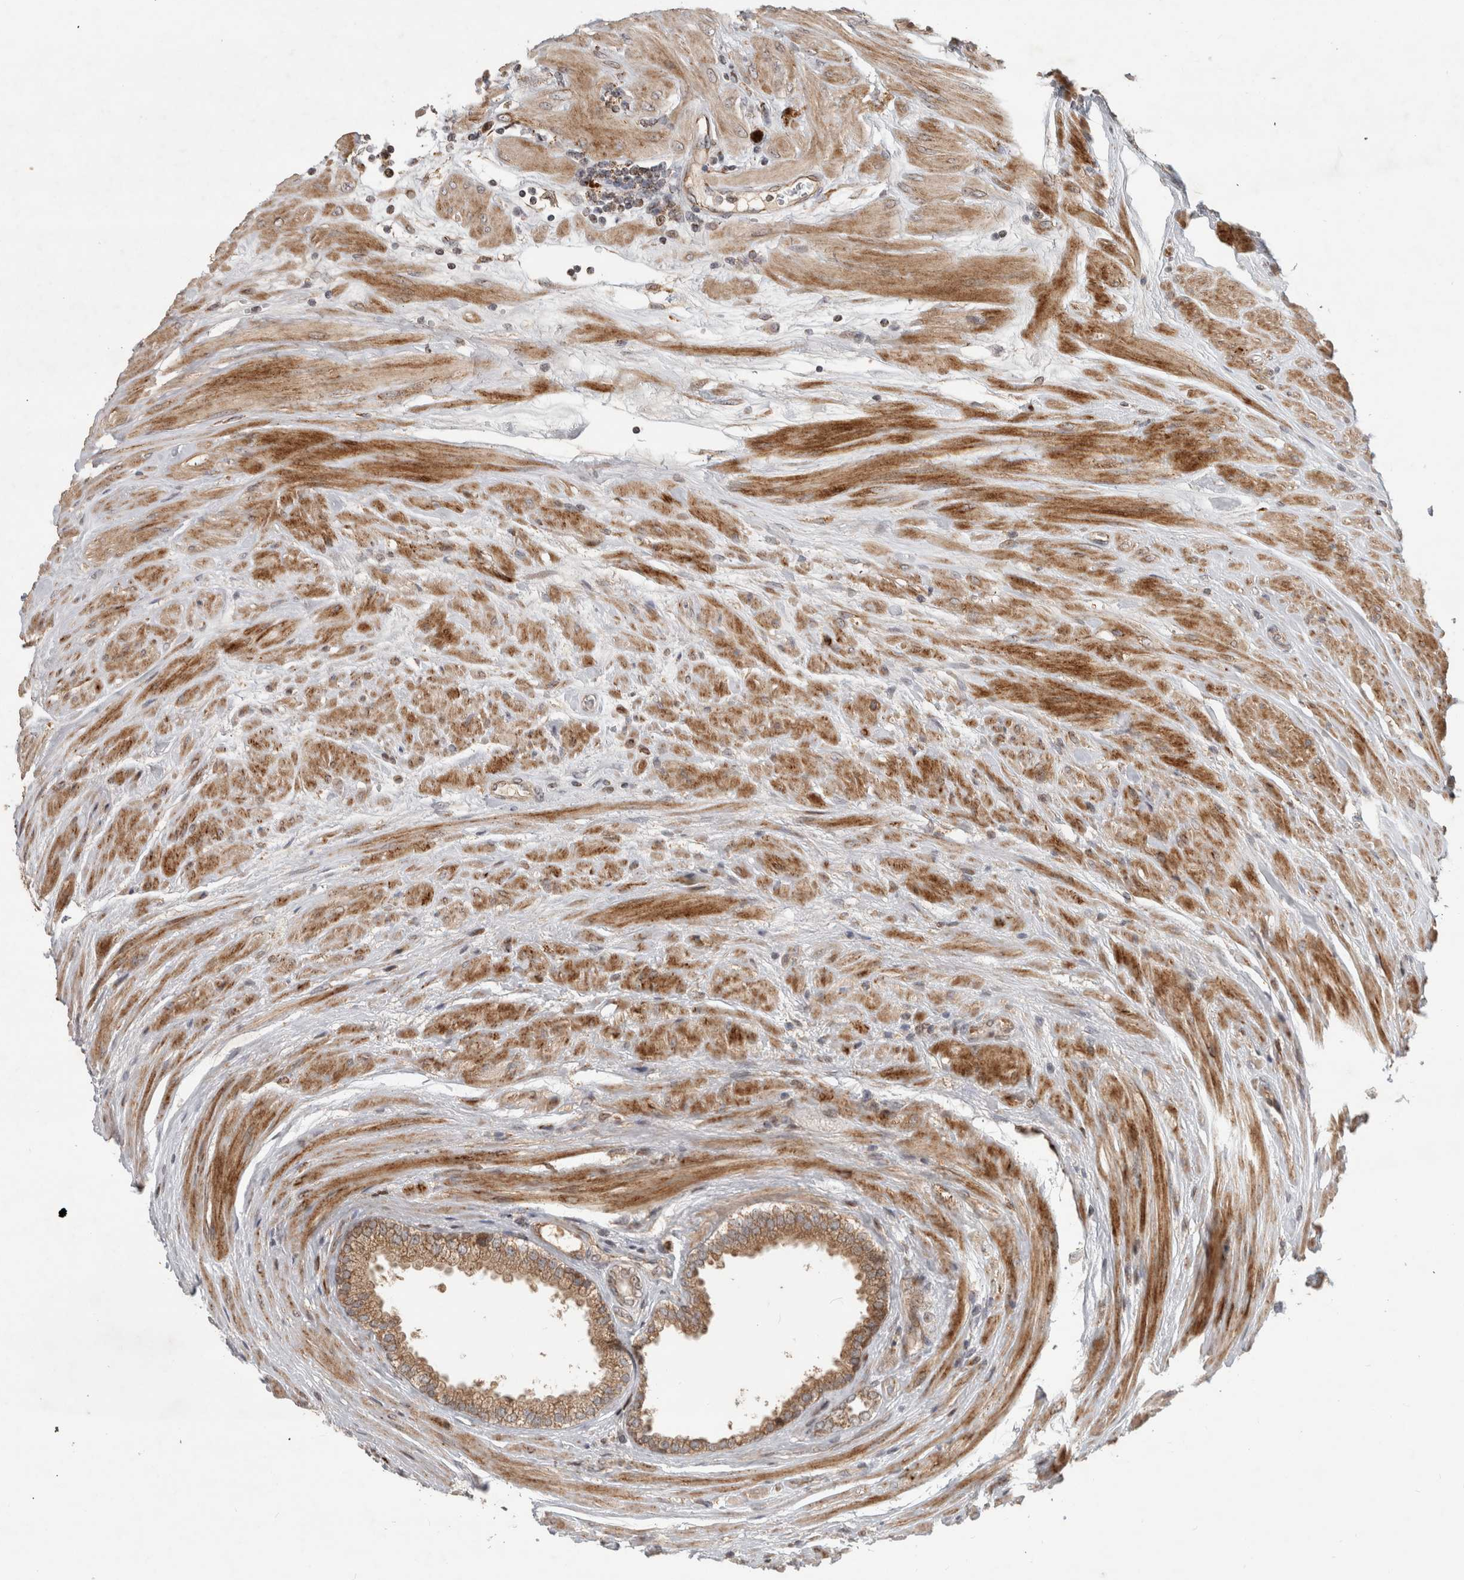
{"staining": {"intensity": "moderate", "quantity": ">75%", "location": "cytoplasmic/membranous"}, "tissue": "prostate cancer", "cell_type": "Tumor cells", "image_type": "cancer", "snomed": [{"axis": "morphology", "description": "Adenocarcinoma, Low grade"}, {"axis": "topography", "description": "Prostate"}], "caption": "Protein staining by immunohistochemistry (IHC) exhibits moderate cytoplasmic/membranous expression in about >75% of tumor cells in low-grade adenocarcinoma (prostate).", "gene": "INSRR", "patient": {"sex": "male", "age": 62}}